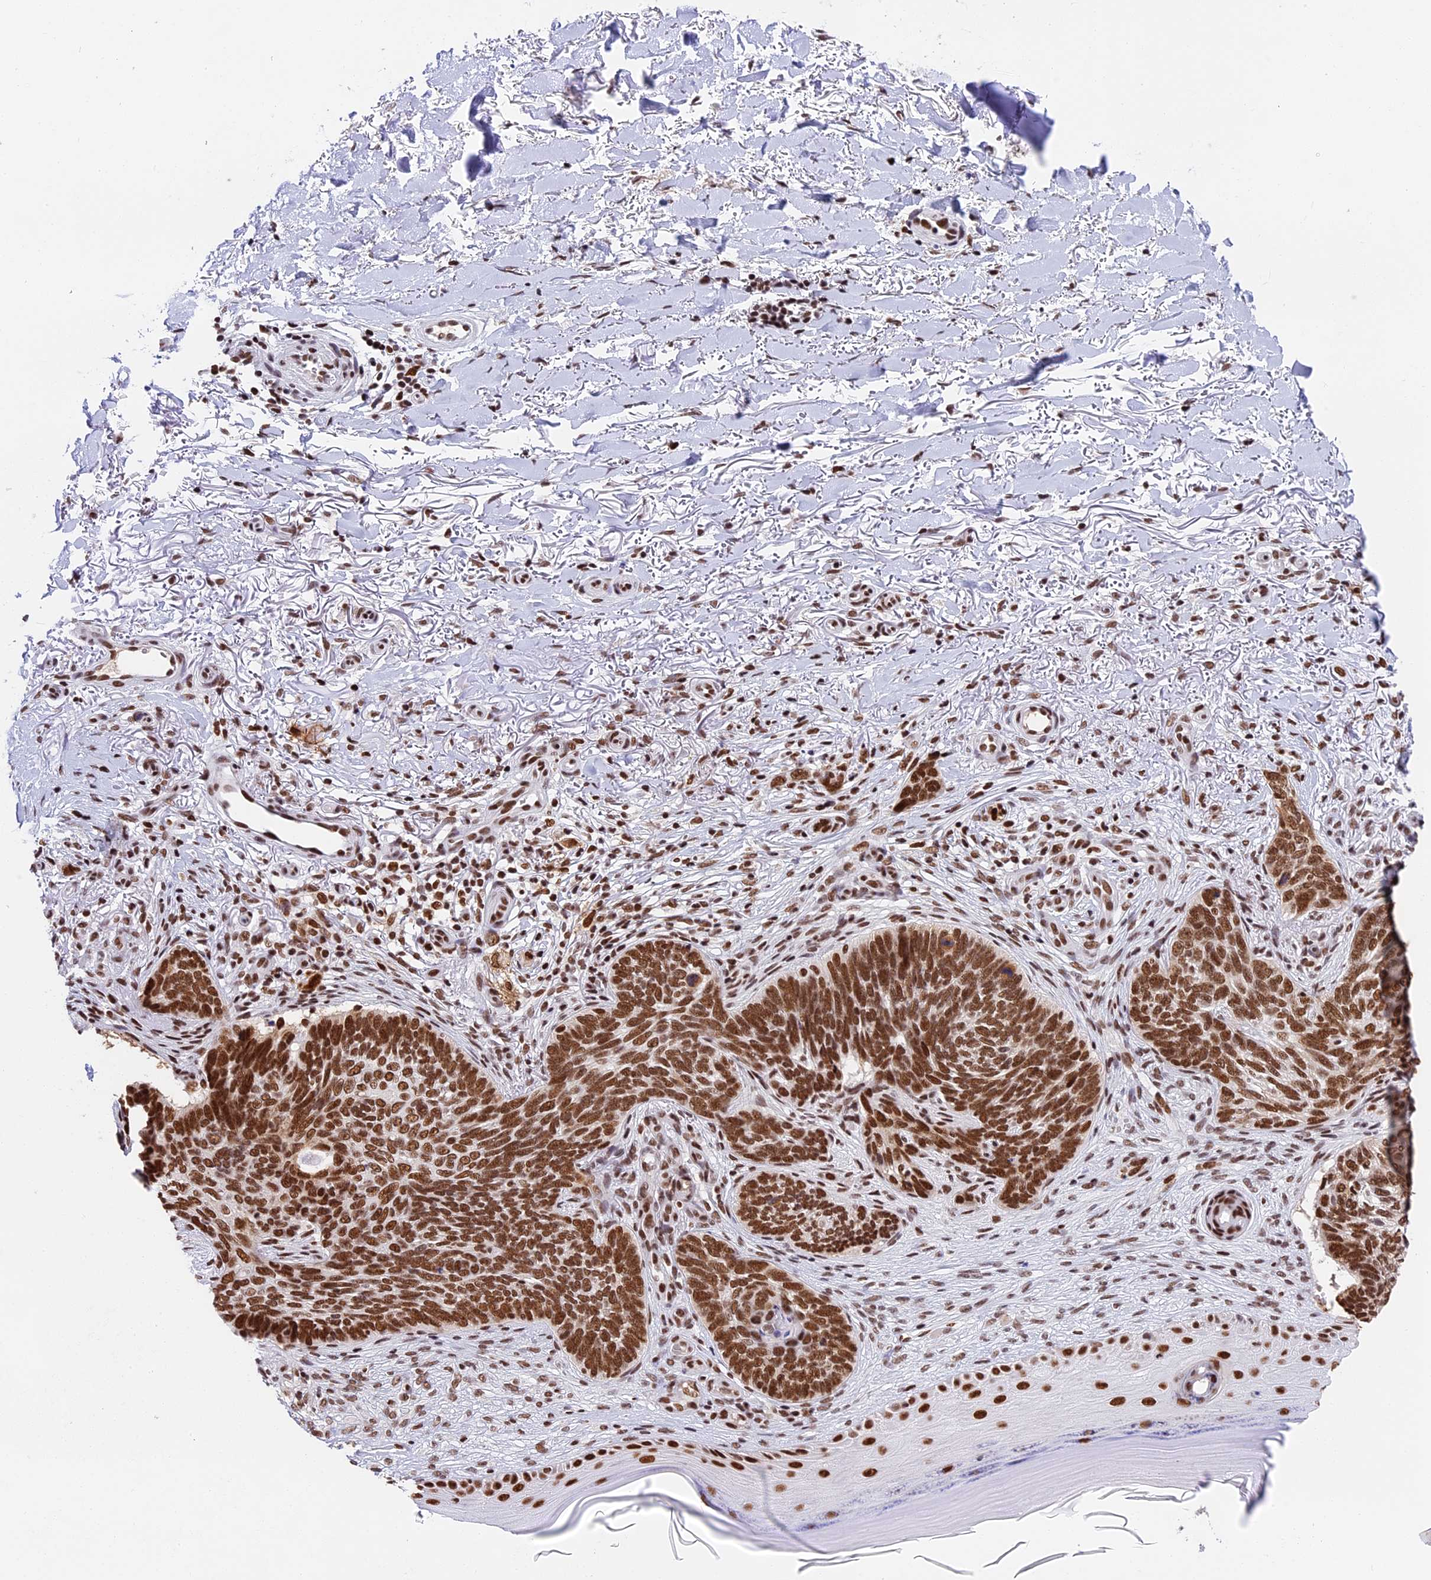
{"staining": {"intensity": "strong", "quantity": ">75%", "location": "nuclear"}, "tissue": "skin cancer", "cell_type": "Tumor cells", "image_type": "cancer", "snomed": [{"axis": "morphology", "description": "Normal tissue, NOS"}, {"axis": "morphology", "description": "Basal cell carcinoma"}, {"axis": "topography", "description": "Skin"}], "caption": "Strong nuclear protein positivity is present in approximately >75% of tumor cells in basal cell carcinoma (skin). (Stains: DAB (3,3'-diaminobenzidine) in brown, nuclei in blue, Microscopy: brightfield microscopy at high magnification).", "gene": "SBNO1", "patient": {"sex": "female", "age": 67}}